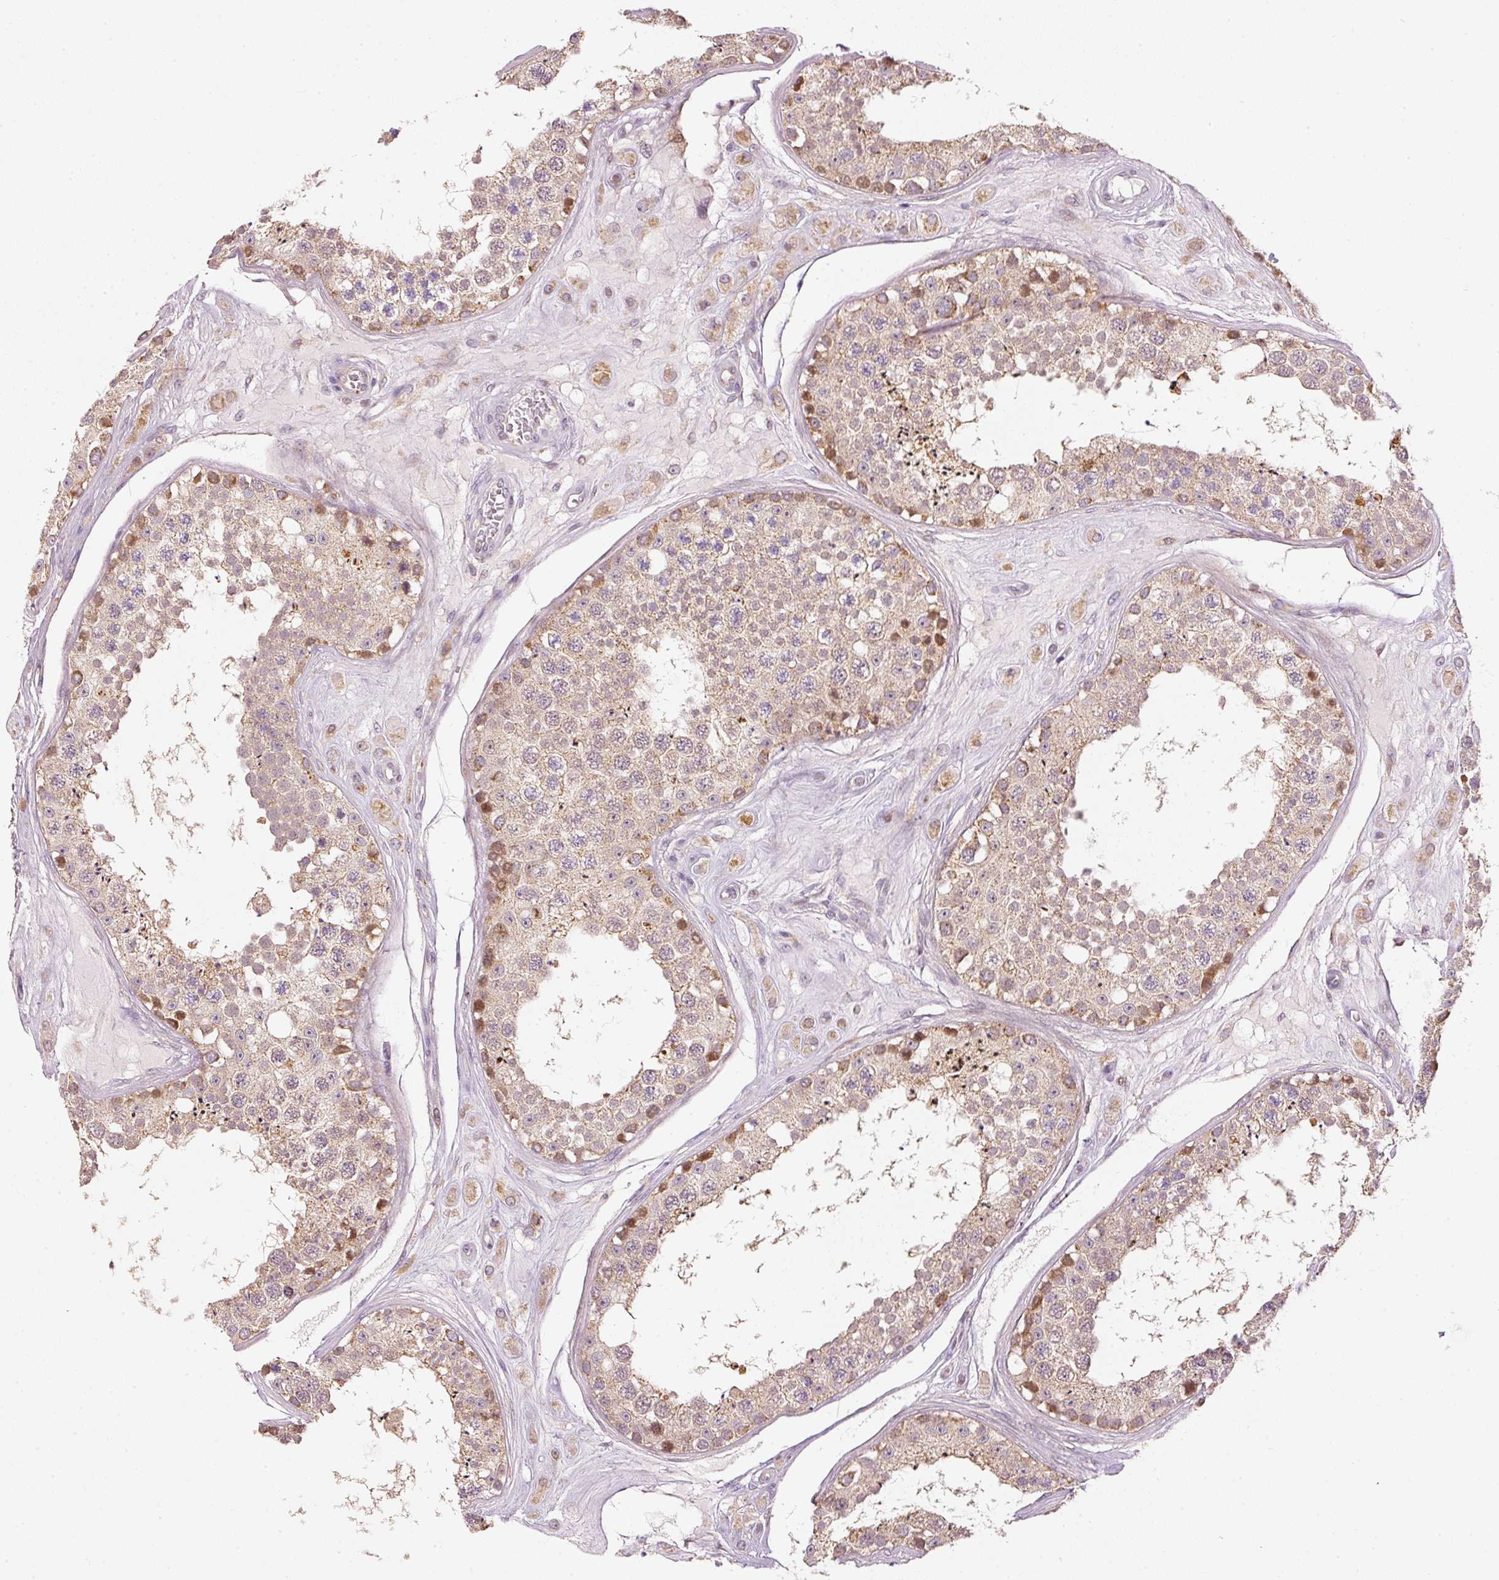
{"staining": {"intensity": "moderate", "quantity": "25%-75%", "location": "cytoplasmic/membranous"}, "tissue": "testis", "cell_type": "Cells in seminiferous ducts", "image_type": "normal", "snomed": [{"axis": "morphology", "description": "Normal tissue, NOS"}, {"axis": "topography", "description": "Testis"}], "caption": "Moderate cytoplasmic/membranous positivity for a protein is seen in about 25%-75% of cells in seminiferous ducts of unremarkable testis using immunohistochemistry.", "gene": "MTHFD1L", "patient": {"sex": "male", "age": 25}}